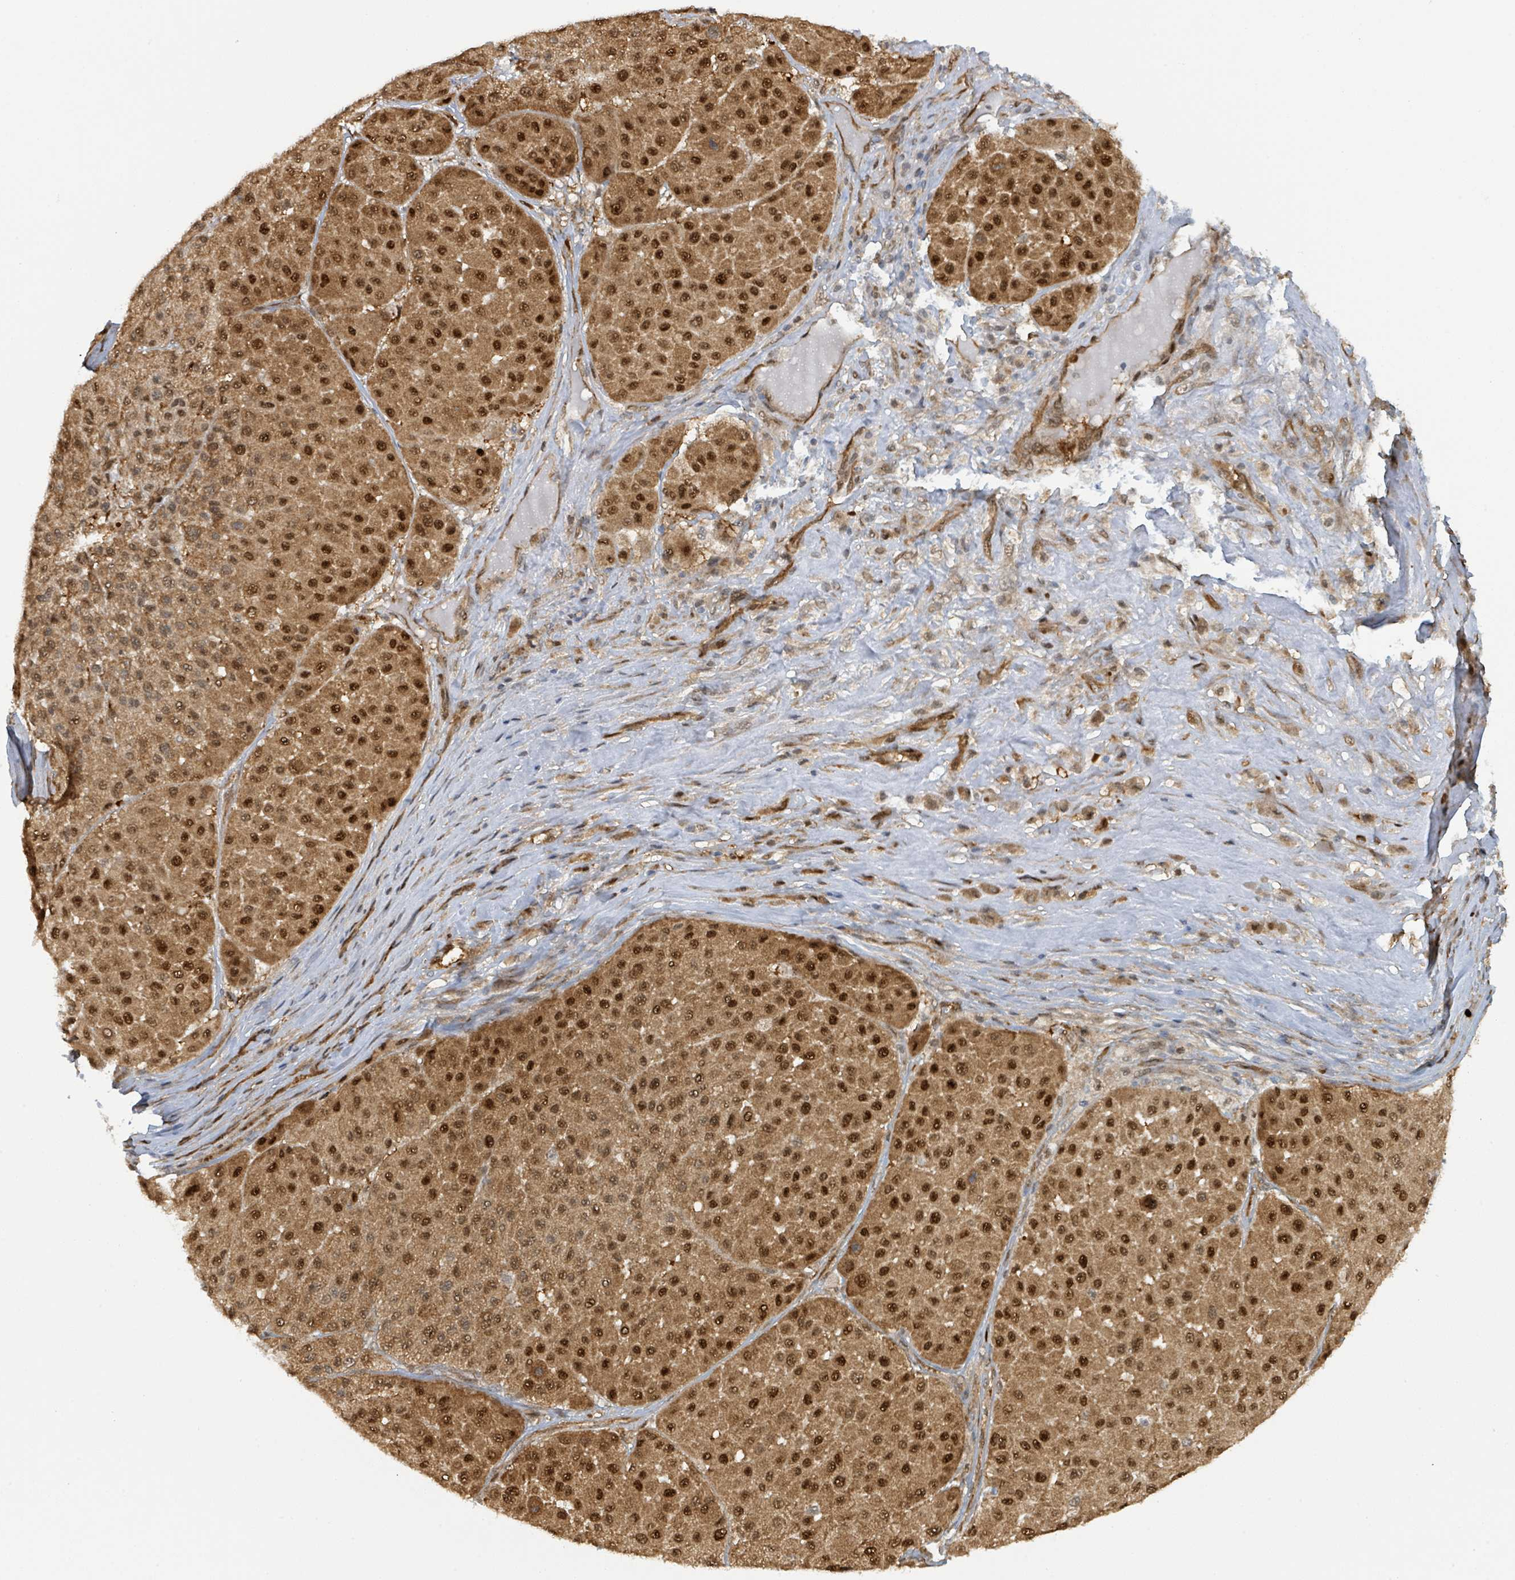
{"staining": {"intensity": "strong", "quantity": ">75%", "location": "cytoplasmic/membranous,nuclear"}, "tissue": "melanoma", "cell_type": "Tumor cells", "image_type": "cancer", "snomed": [{"axis": "morphology", "description": "Malignant melanoma, Metastatic site"}, {"axis": "topography", "description": "Smooth muscle"}], "caption": "High-power microscopy captured an immunohistochemistry (IHC) photomicrograph of malignant melanoma (metastatic site), revealing strong cytoplasmic/membranous and nuclear expression in approximately >75% of tumor cells. Nuclei are stained in blue.", "gene": "PSMB7", "patient": {"sex": "male", "age": 41}}